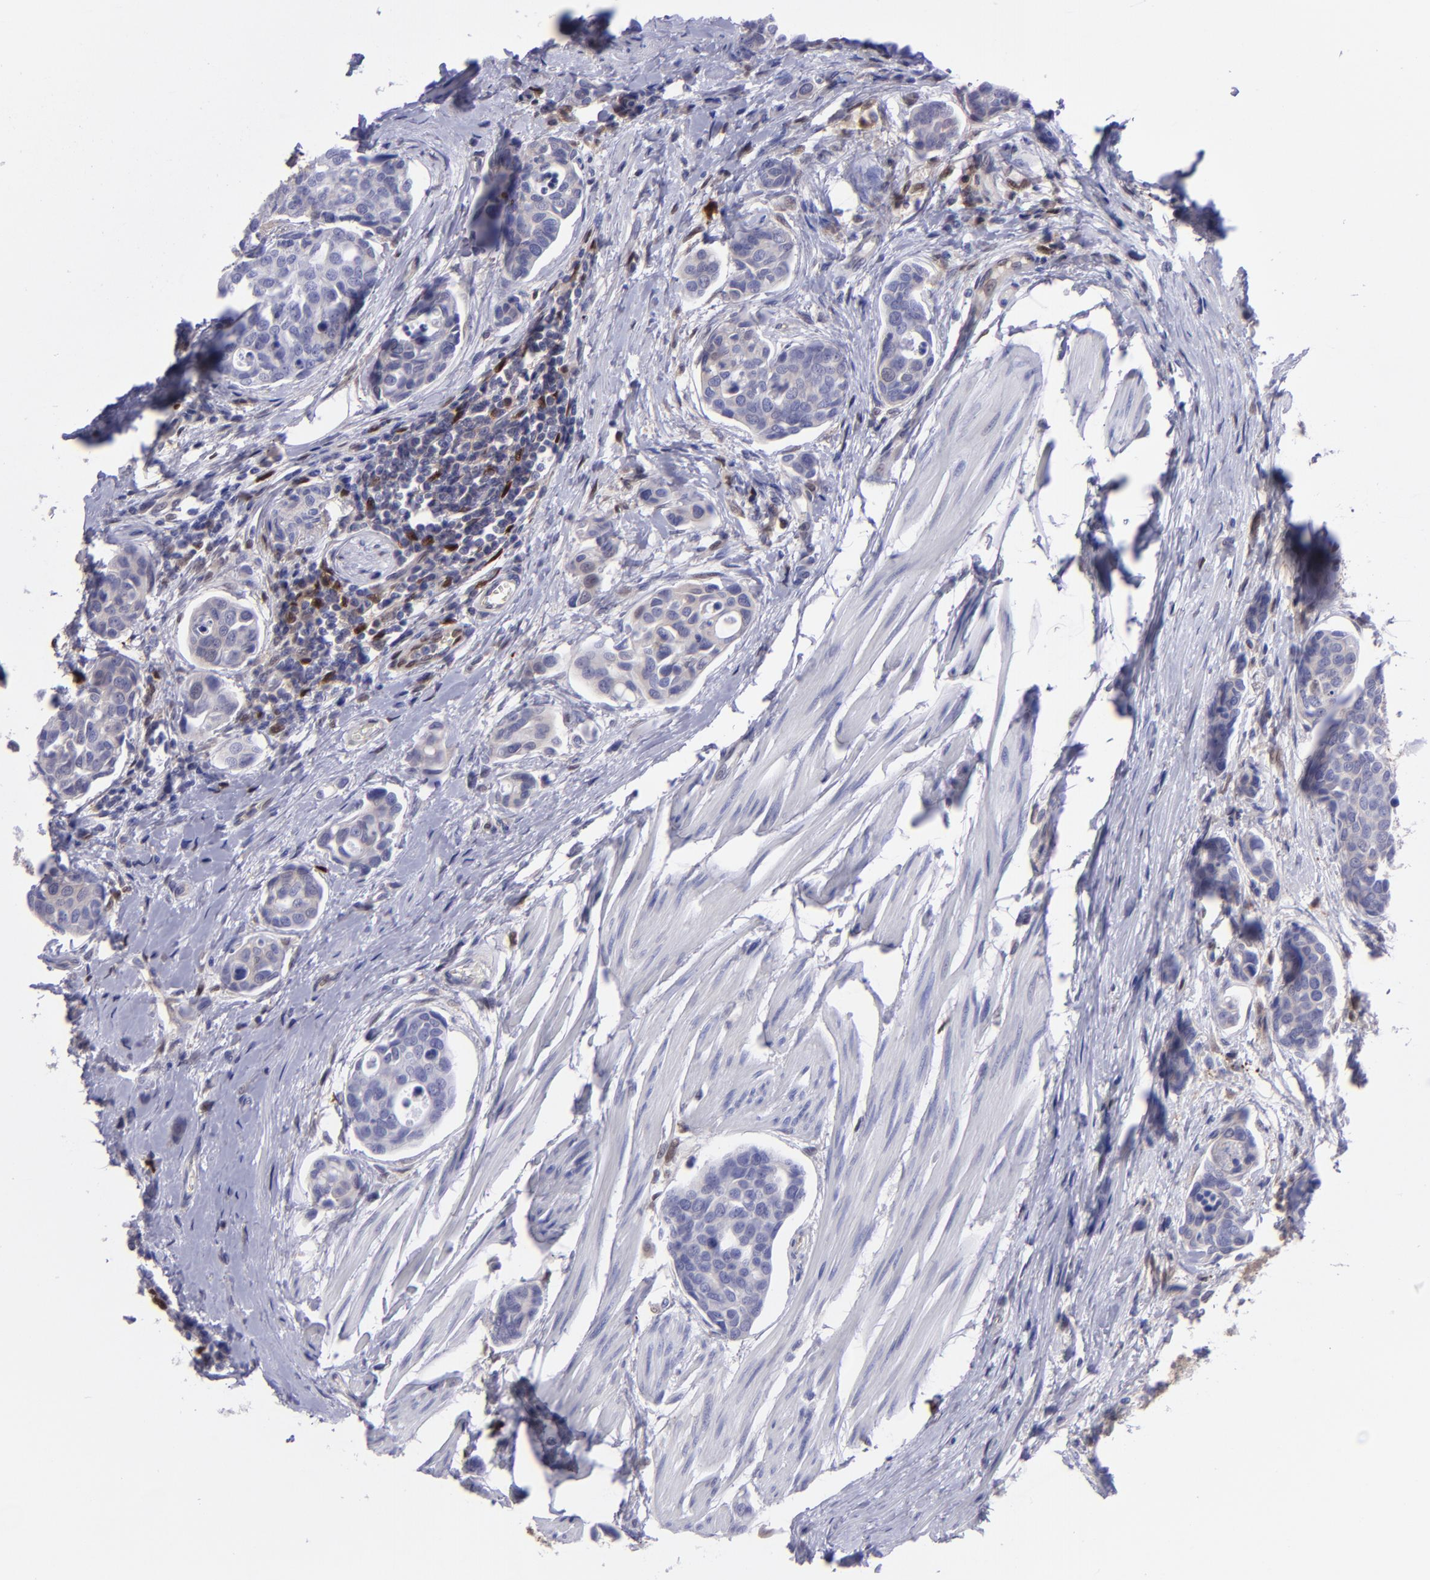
{"staining": {"intensity": "negative", "quantity": "none", "location": "none"}, "tissue": "urothelial cancer", "cell_type": "Tumor cells", "image_type": "cancer", "snomed": [{"axis": "morphology", "description": "Urothelial carcinoma, High grade"}, {"axis": "topography", "description": "Urinary bladder"}], "caption": "The image demonstrates no significant expression in tumor cells of urothelial cancer.", "gene": "TYMP", "patient": {"sex": "male", "age": 78}}